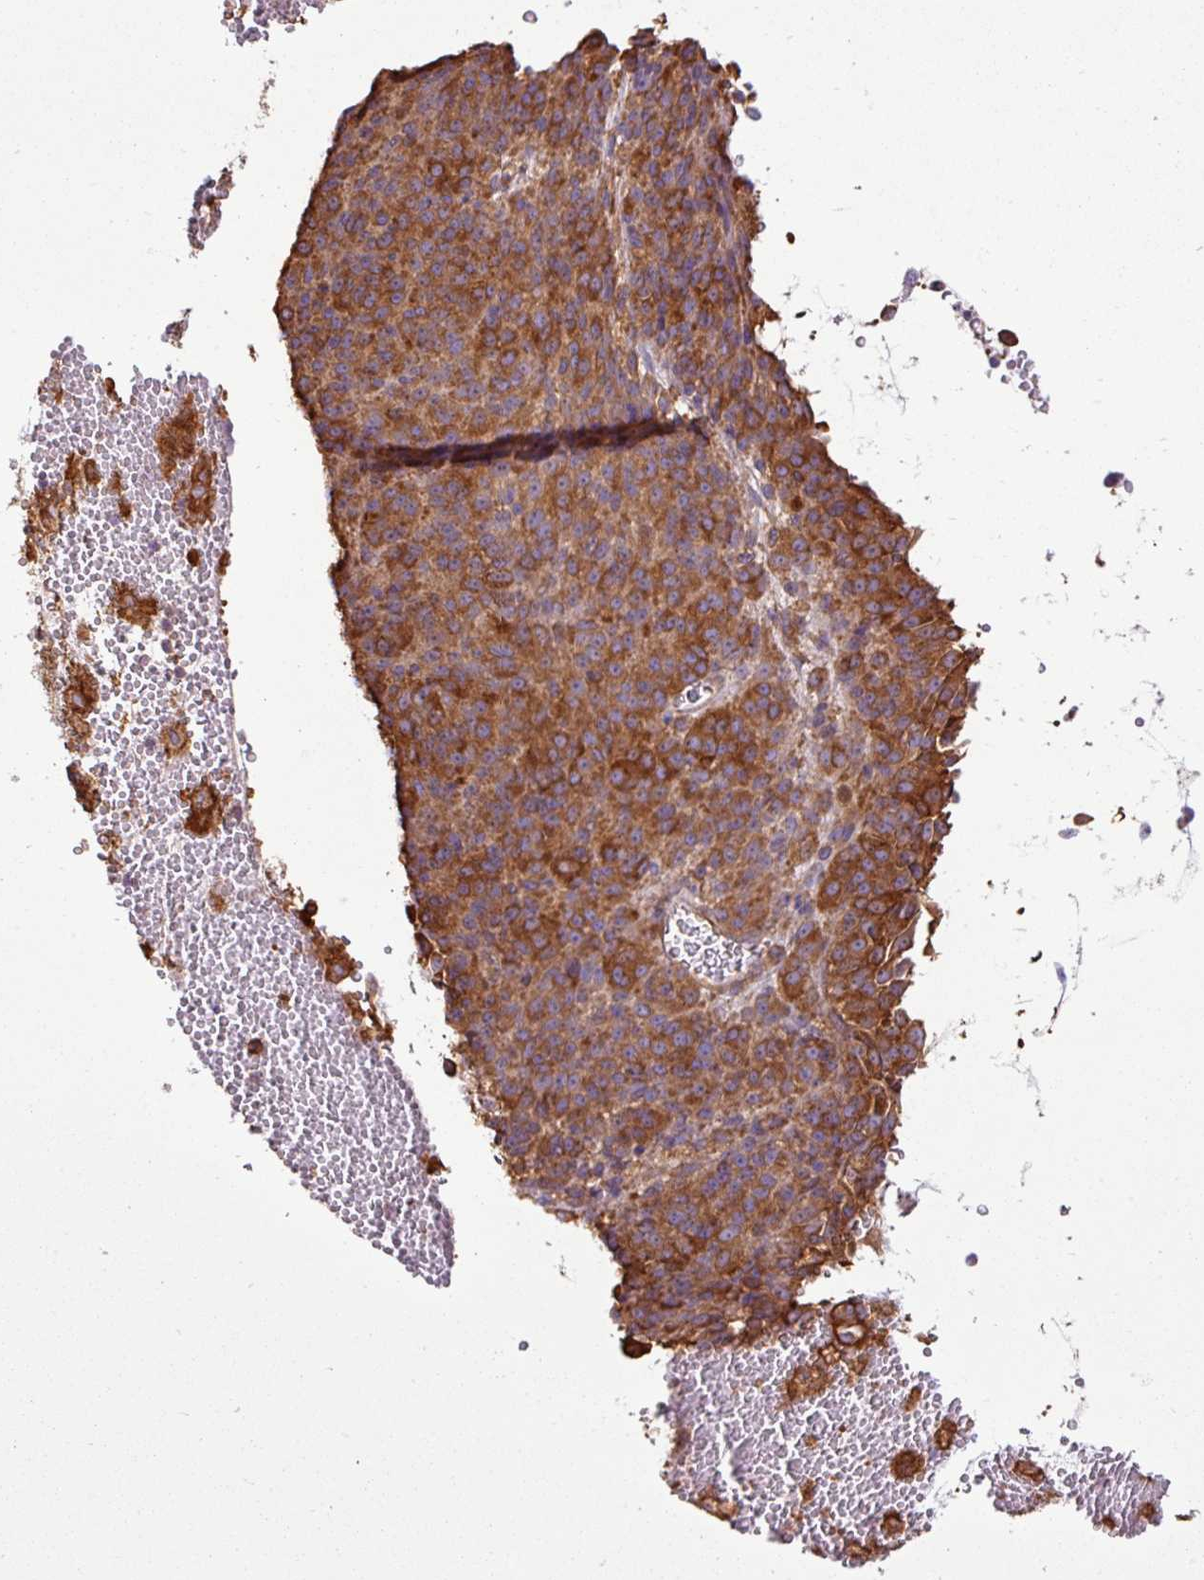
{"staining": {"intensity": "strong", "quantity": ">75%", "location": "cytoplasmic/membranous"}, "tissue": "melanoma", "cell_type": "Tumor cells", "image_type": "cancer", "snomed": [{"axis": "morphology", "description": "Malignant melanoma, Metastatic site"}, {"axis": "topography", "description": "Brain"}], "caption": "Melanoma stained with DAB (3,3'-diaminobenzidine) immunohistochemistry (IHC) exhibits high levels of strong cytoplasmic/membranous staining in about >75% of tumor cells.", "gene": "PACSIN2", "patient": {"sex": "female", "age": 56}}